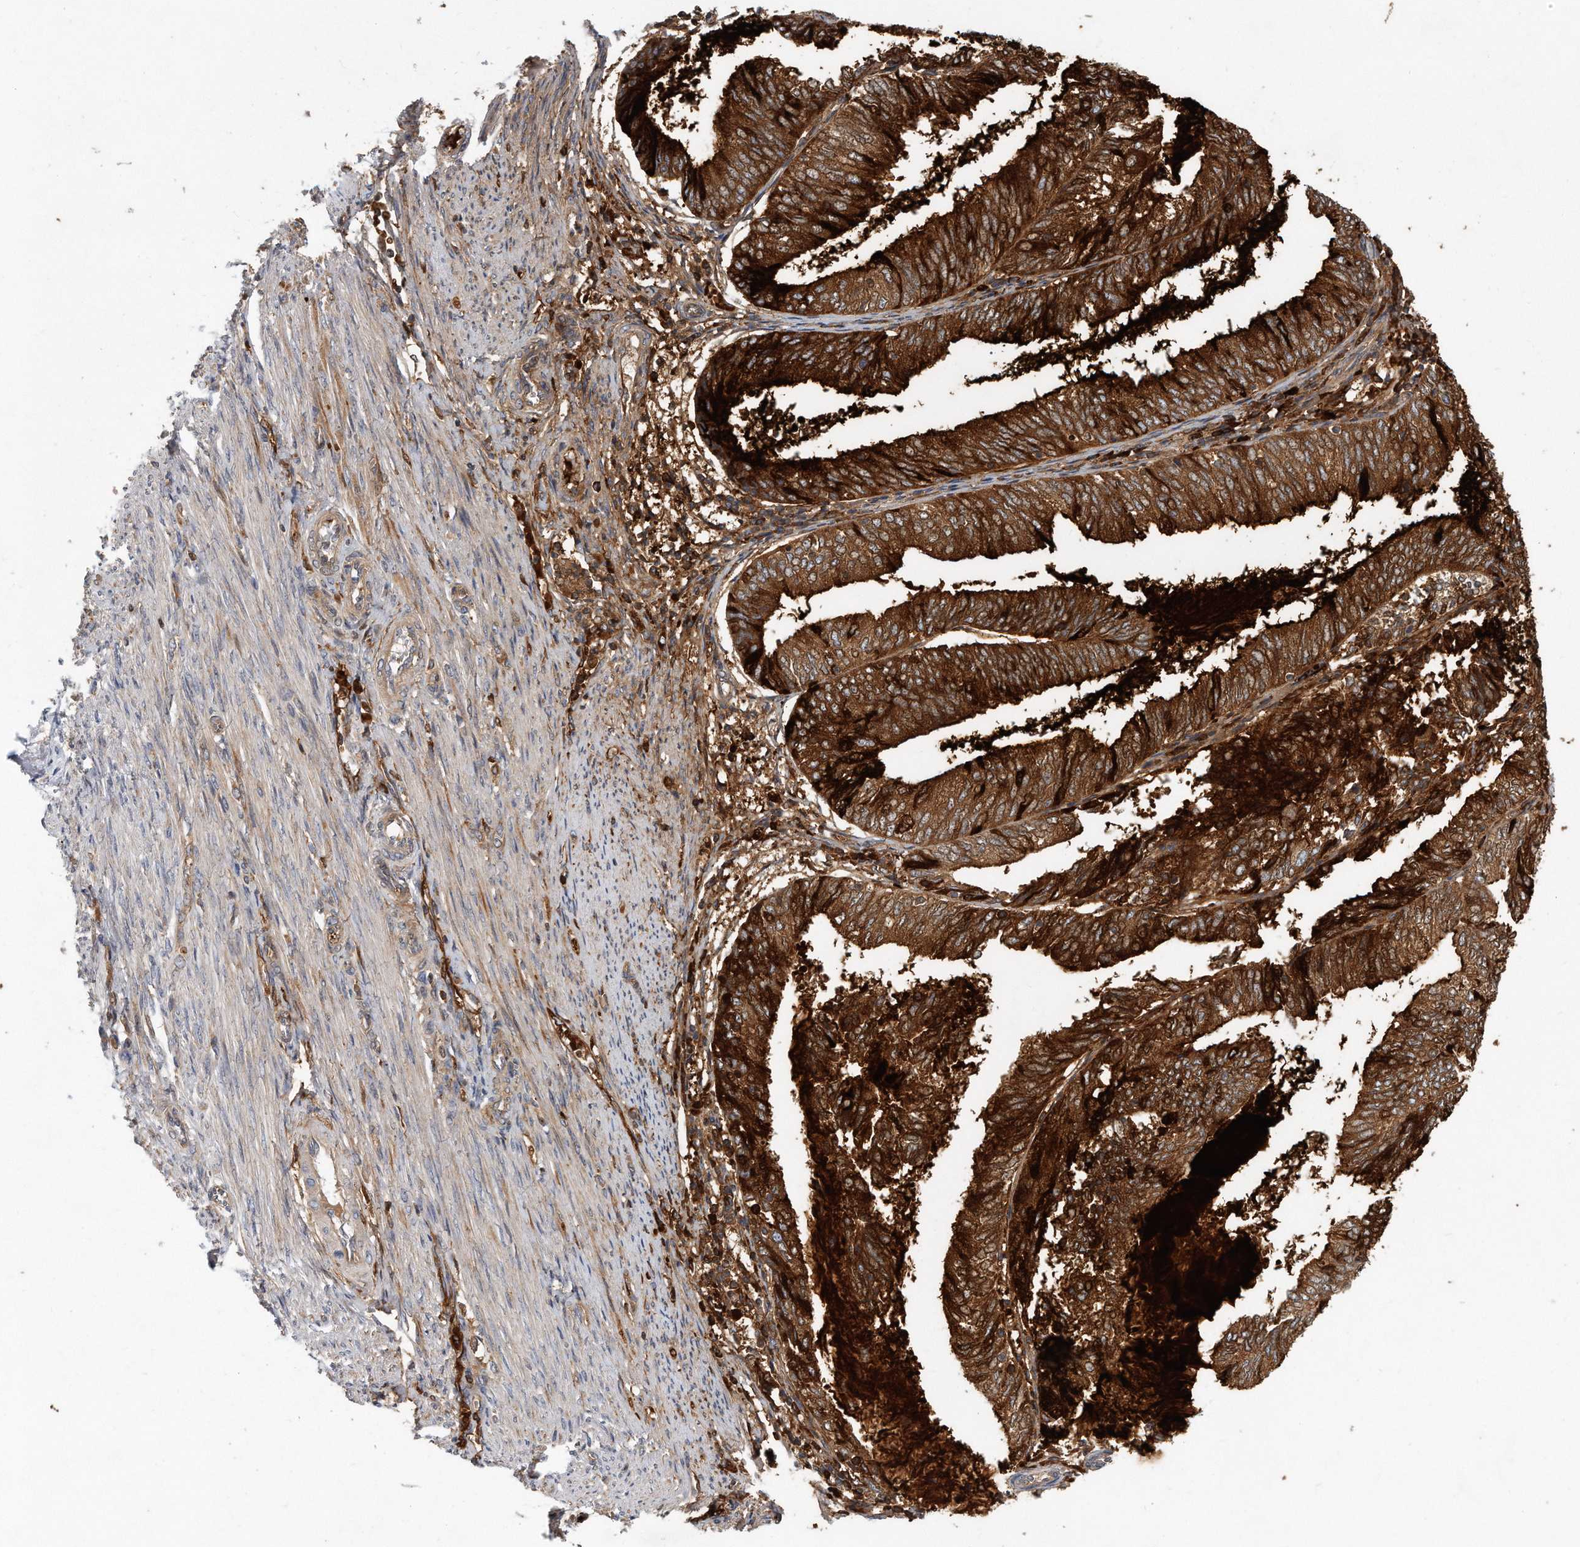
{"staining": {"intensity": "strong", "quantity": ">75%", "location": "cytoplasmic/membranous"}, "tissue": "endometrial cancer", "cell_type": "Tumor cells", "image_type": "cancer", "snomed": [{"axis": "morphology", "description": "Adenocarcinoma, NOS"}, {"axis": "topography", "description": "Endometrium"}], "caption": "Endometrial adenocarcinoma tissue reveals strong cytoplasmic/membranous staining in about >75% of tumor cells", "gene": "PCDH8", "patient": {"sex": "female", "age": 81}}